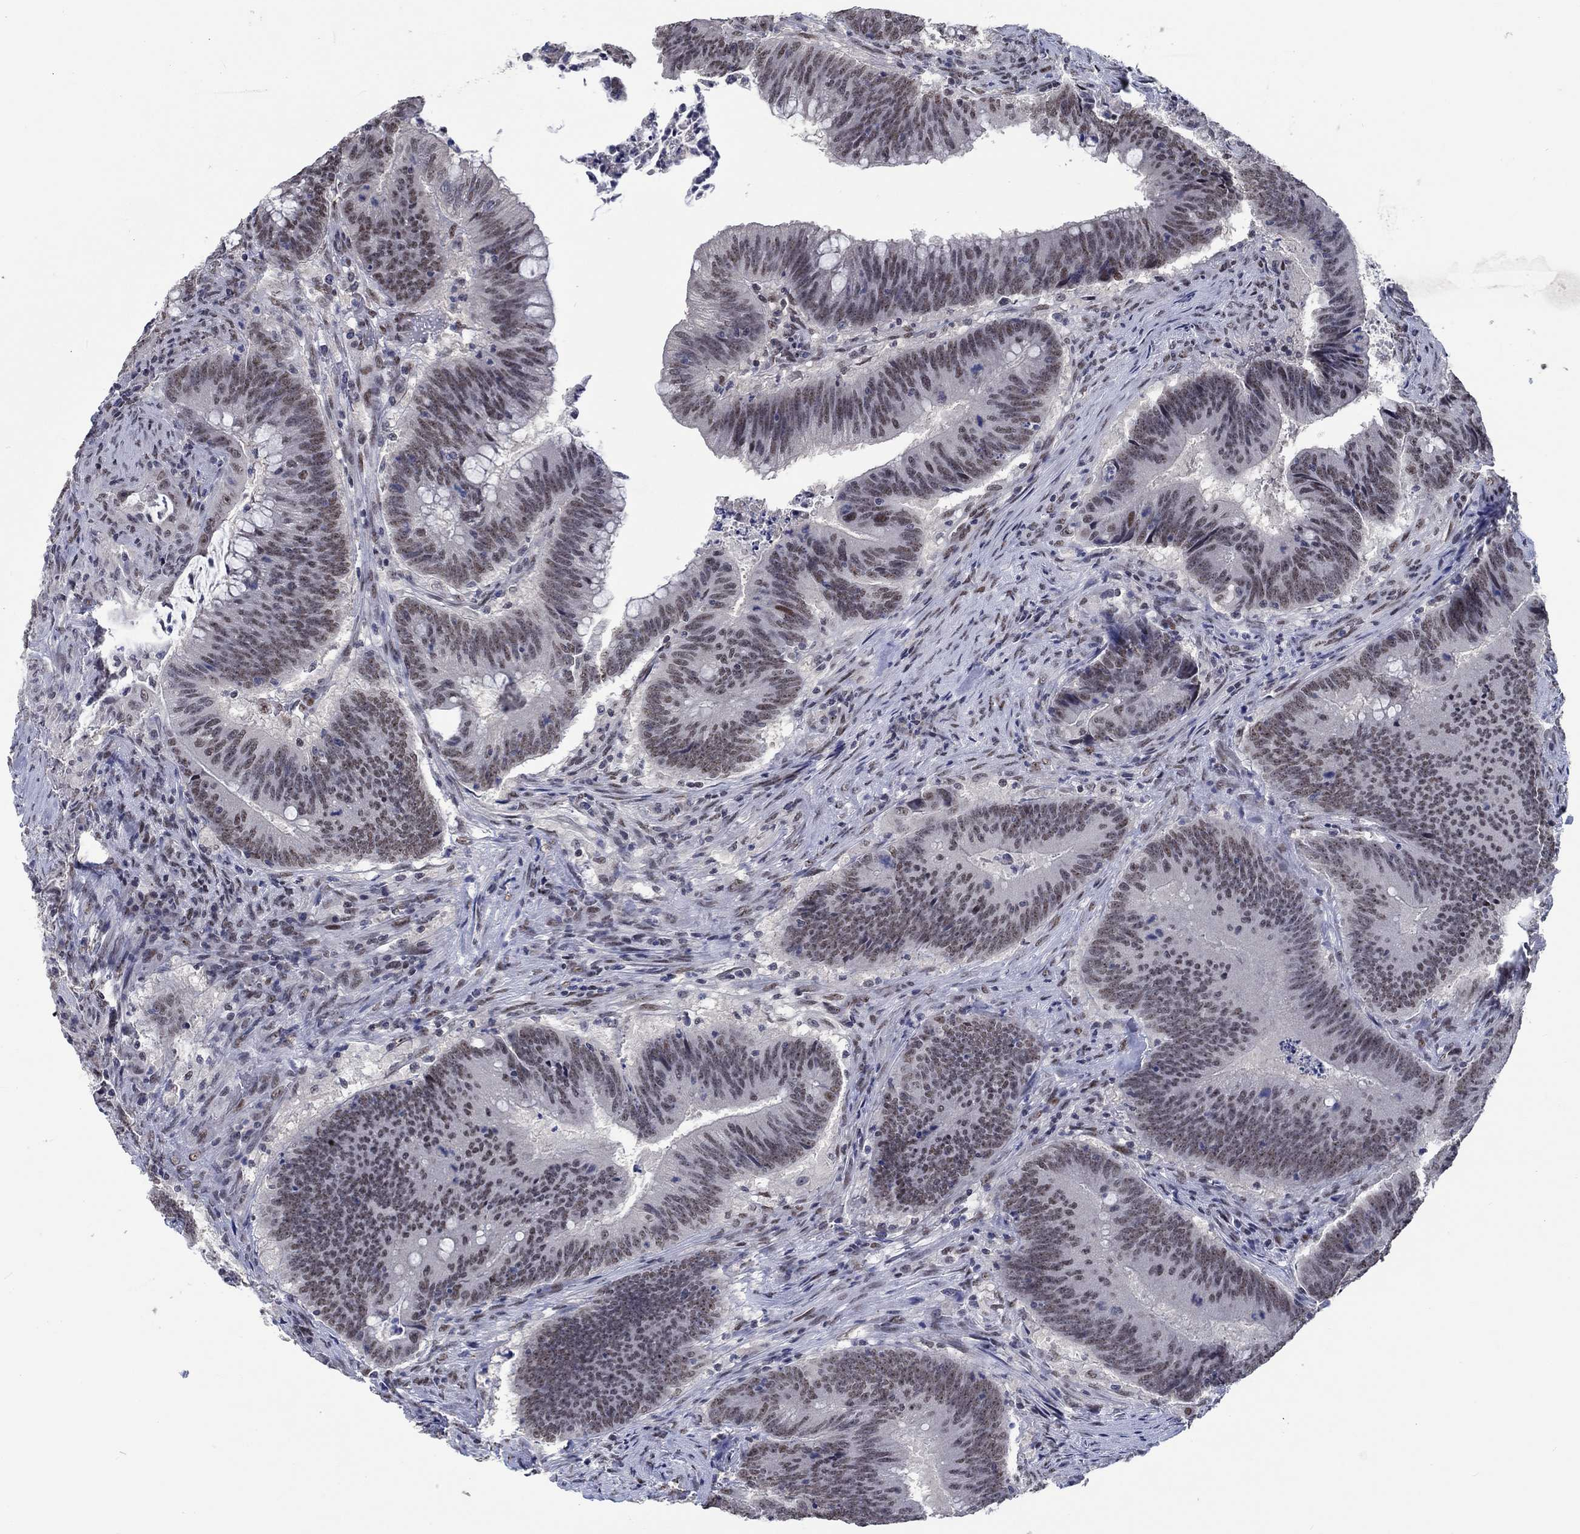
{"staining": {"intensity": "weak", "quantity": "25%-75%", "location": "nuclear"}, "tissue": "colorectal cancer", "cell_type": "Tumor cells", "image_type": "cancer", "snomed": [{"axis": "morphology", "description": "Adenocarcinoma, NOS"}, {"axis": "topography", "description": "Colon"}], "caption": "The immunohistochemical stain highlights weak nuclear expression in tumor cells of colorectal cancer (adenocarcinoma) tissue.", "gene": "HTN1", "patient": {"sex": "female", "age": 87}}